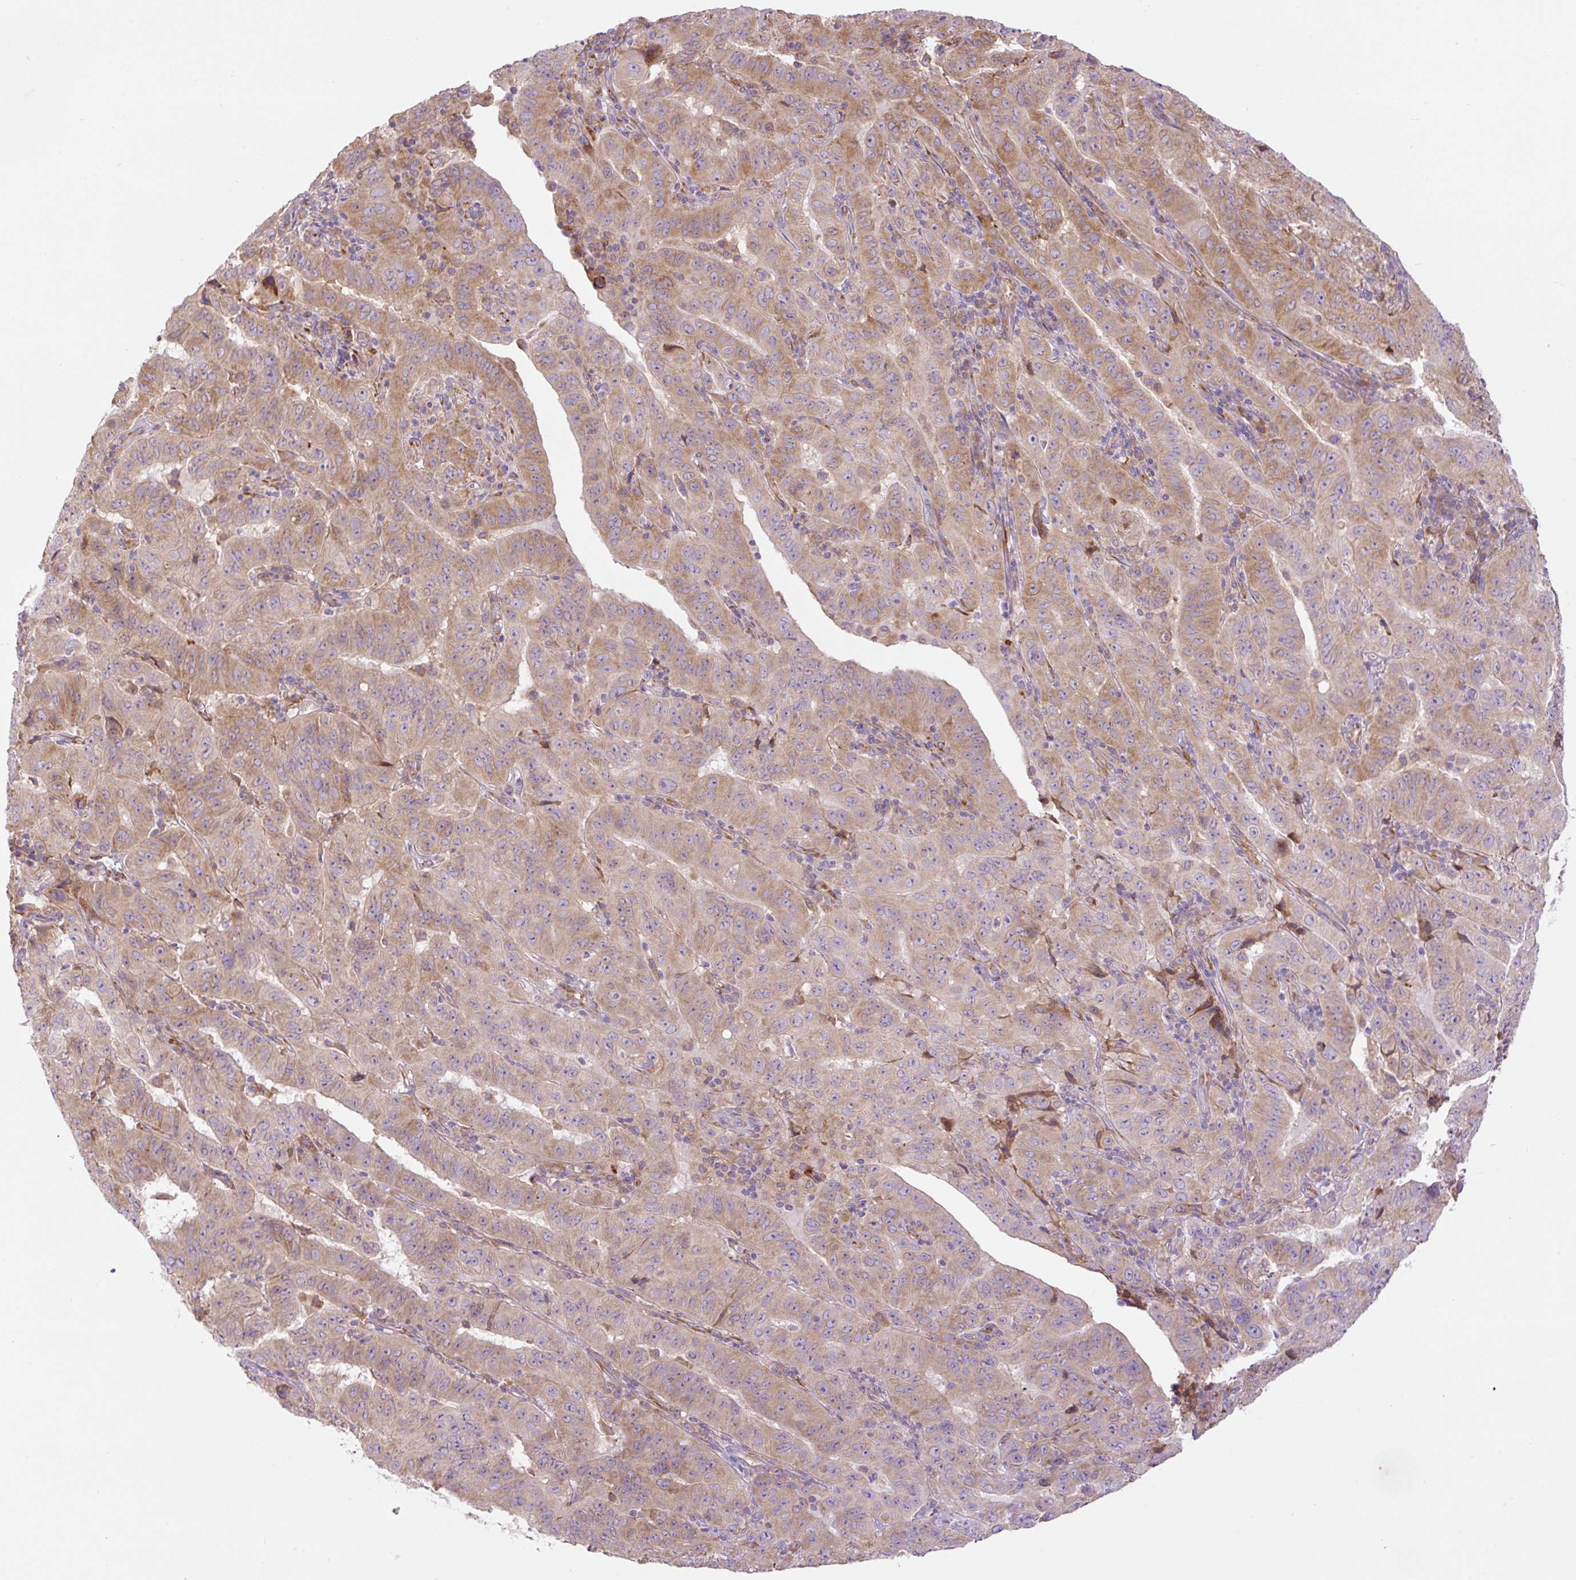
{"staining": {"intensity": "moderate", "quantity": ">75%", "location": "cytoplasmic/membranous"}, "tissue": "pancreatic cancer", "cell_type": "Tumor cells", "image_type": "cancer", "snomed": [{"axis": "morphology", "description": "Adenocarcinoma, NOS"}, {"axis": "topography", "description": "Pancreas"}], "caption": "Immunohistochemistry (IHC) of human pancreatic cancer (adenocarcinoma) exhibits medium levels of moderate cytoplasmic/membranous staining in about >75% of tumor cells.", "gene": "POFUT1", "patient": {"sex": "male", "age": 63}}